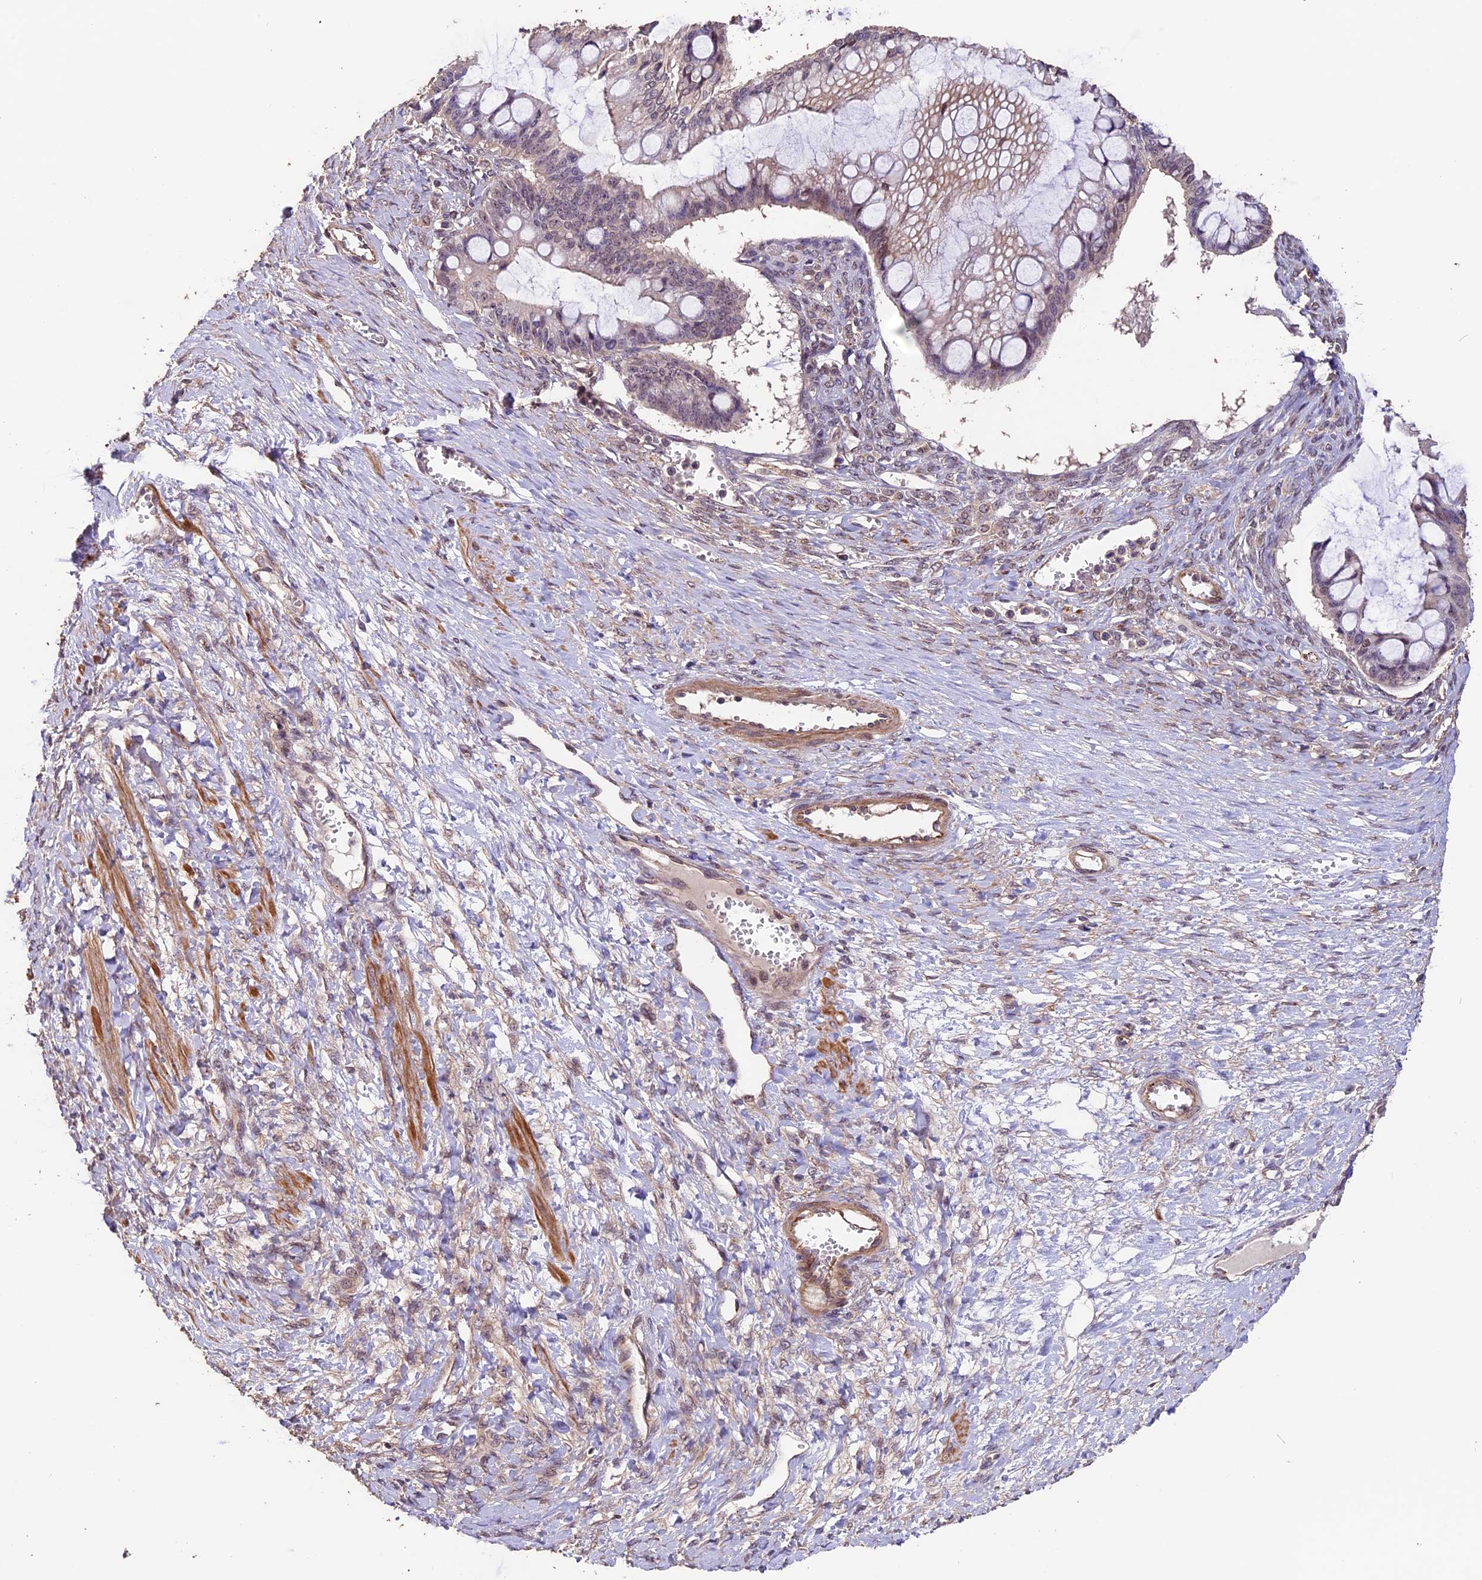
{"staining": {"intensity": "negative", "quantity": "none", "location": "none"}, "tissue": "ovarian cancer", "cell_type": "Tumor cells", "image_type": "cancer", "snomed": [{"axis": "morphology", "description": "Cystadenocarcinoma, mucinous, NOS"}, {"axis": "topography", "description": "Ovary"}], "caption": "The micrograph demonstrates no significant expression in tumor cells of ovarian cancer (mucinous cystadenocarcinoma). (DAB (3,3'-diaminobenzidine) immunohistochemistry with hematoxylin counter stain).", "gene": "GNB5", "patient": {"sex": "female", "age": 73}}